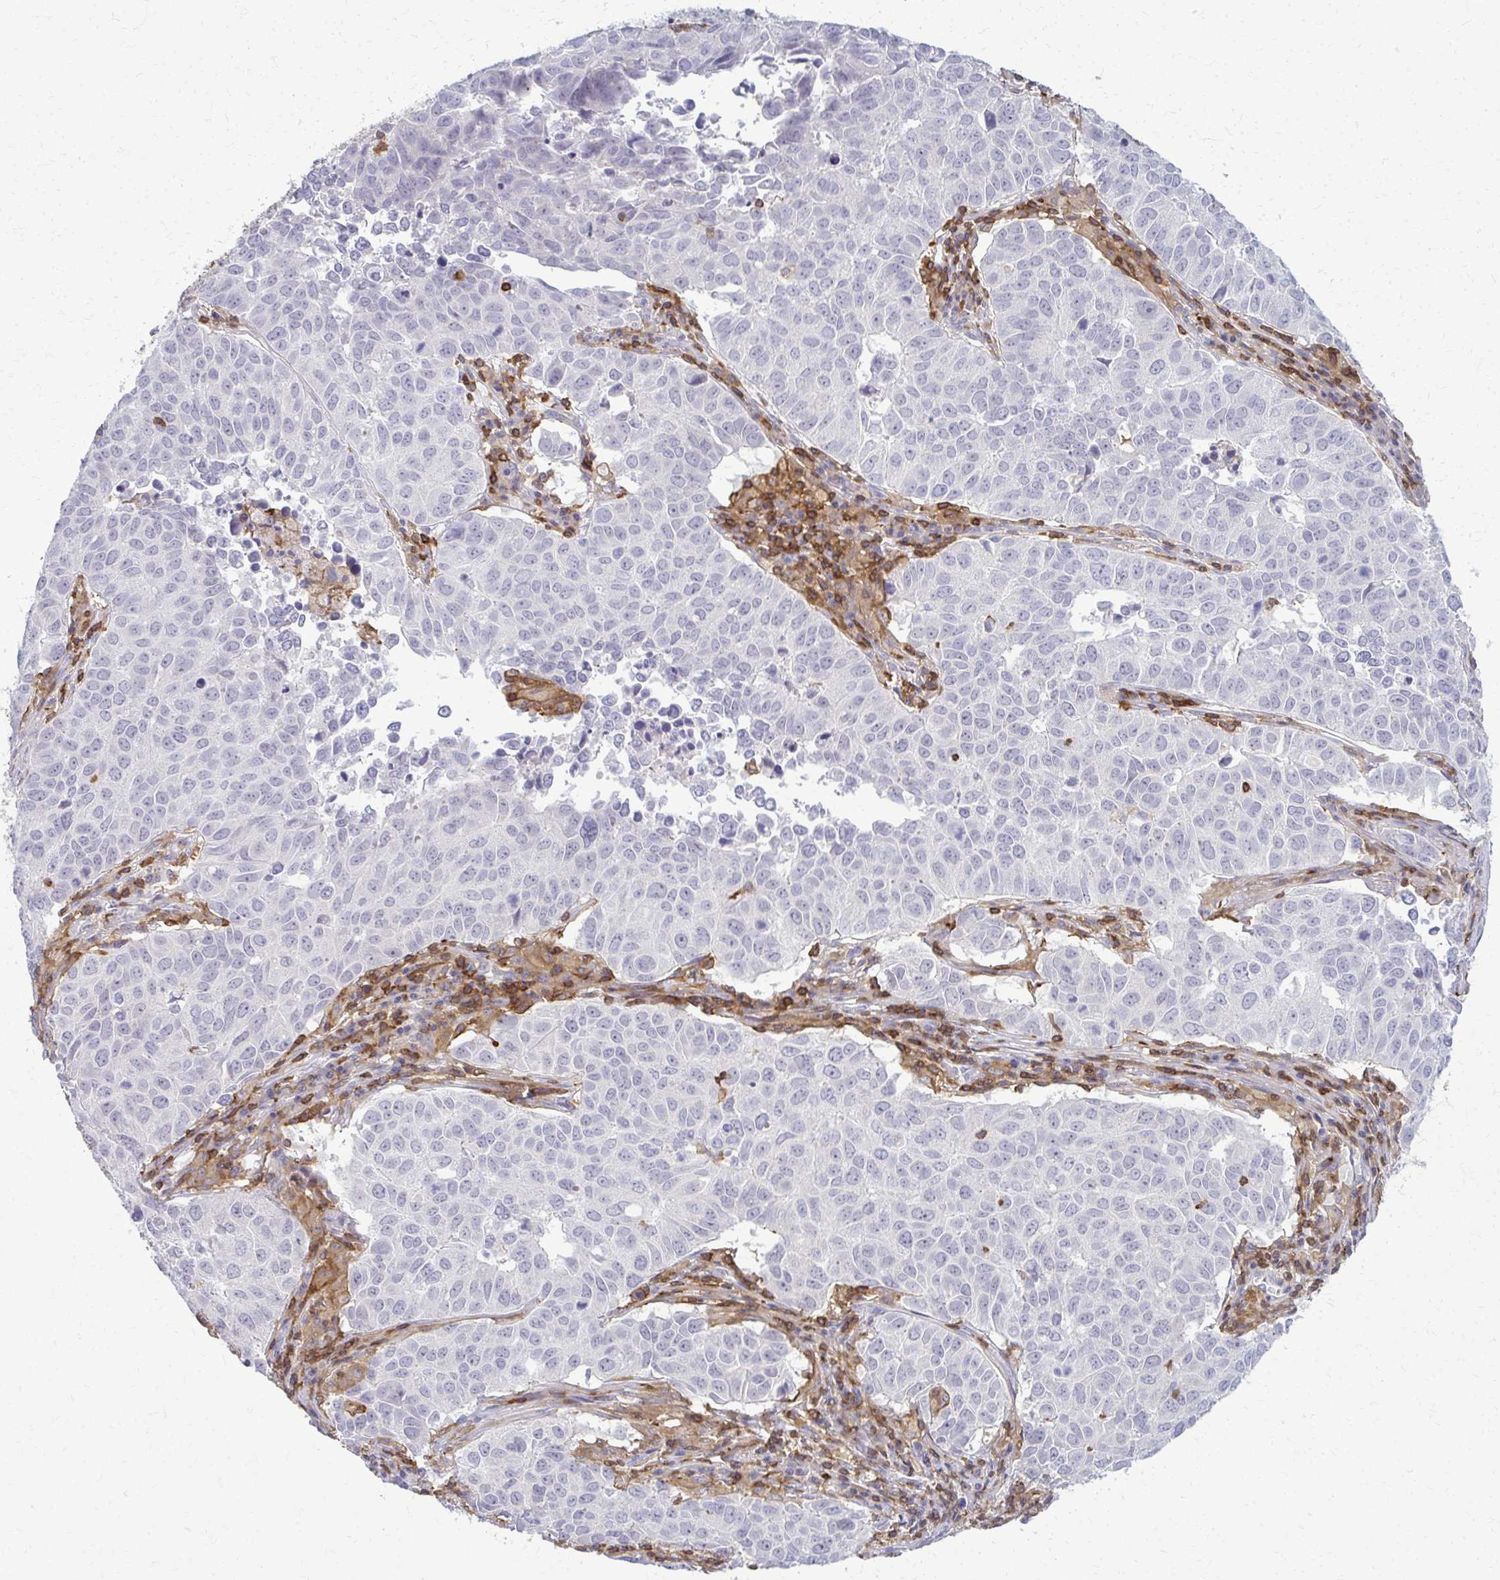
{"staining": {"intensity": "negative", "quantity": "none", "location": "none"}, "tissue": "lung cancer", "cell_type": "Tumor cells", "image_type": "cancer", "snomed": [{"axis": "morphology", "description": "Adenocarcinoma, NOS"}, {"axis": "topography", "description": "Lung"}], "caption": "Tumor cells show no significant protein expression in lung adenocarcinoma.", "gene": "AP5M1", "patient": {"sex": "female", "age": 50}}